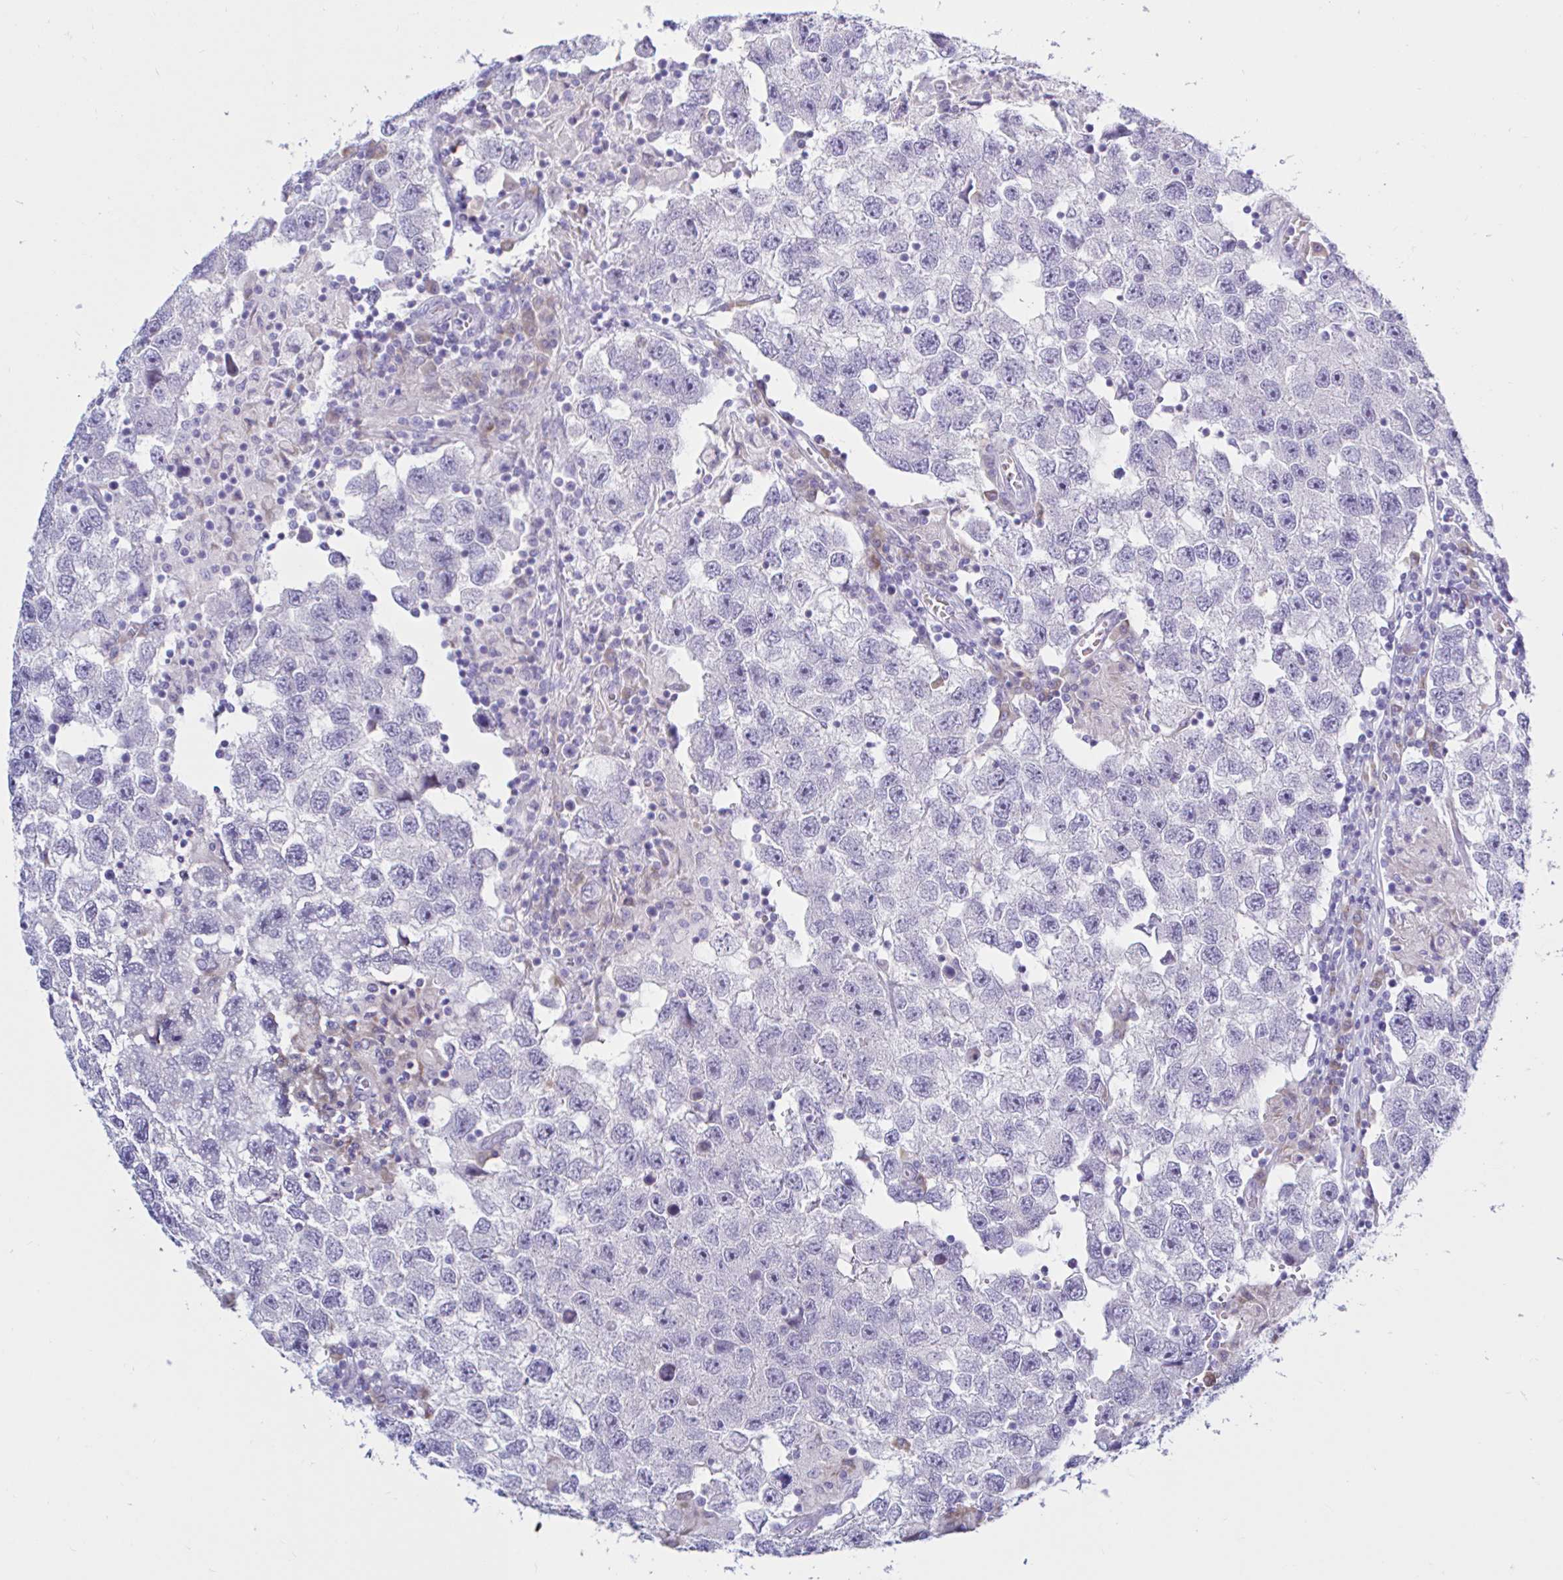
{"staining": {"intensity": "negative", "quantity": "none", "location": "none"}, "tissue": "testis cancer", "cell_type": "Tumor cells", "image_type": "cancer", "snomed": [{"axis": "morphology", "description": "Seminoma, NOS"}, {"axis": "topography", "description": "Testis"}], "caption": "Immunohistochemistry histopathology image of neoplastic tissue: testis cancer (seminoma) stained with DAB shows no significant protein expression in tumor cells.", "gene": "NBPF3", "patient": {"sex": "male", "age": 26}}